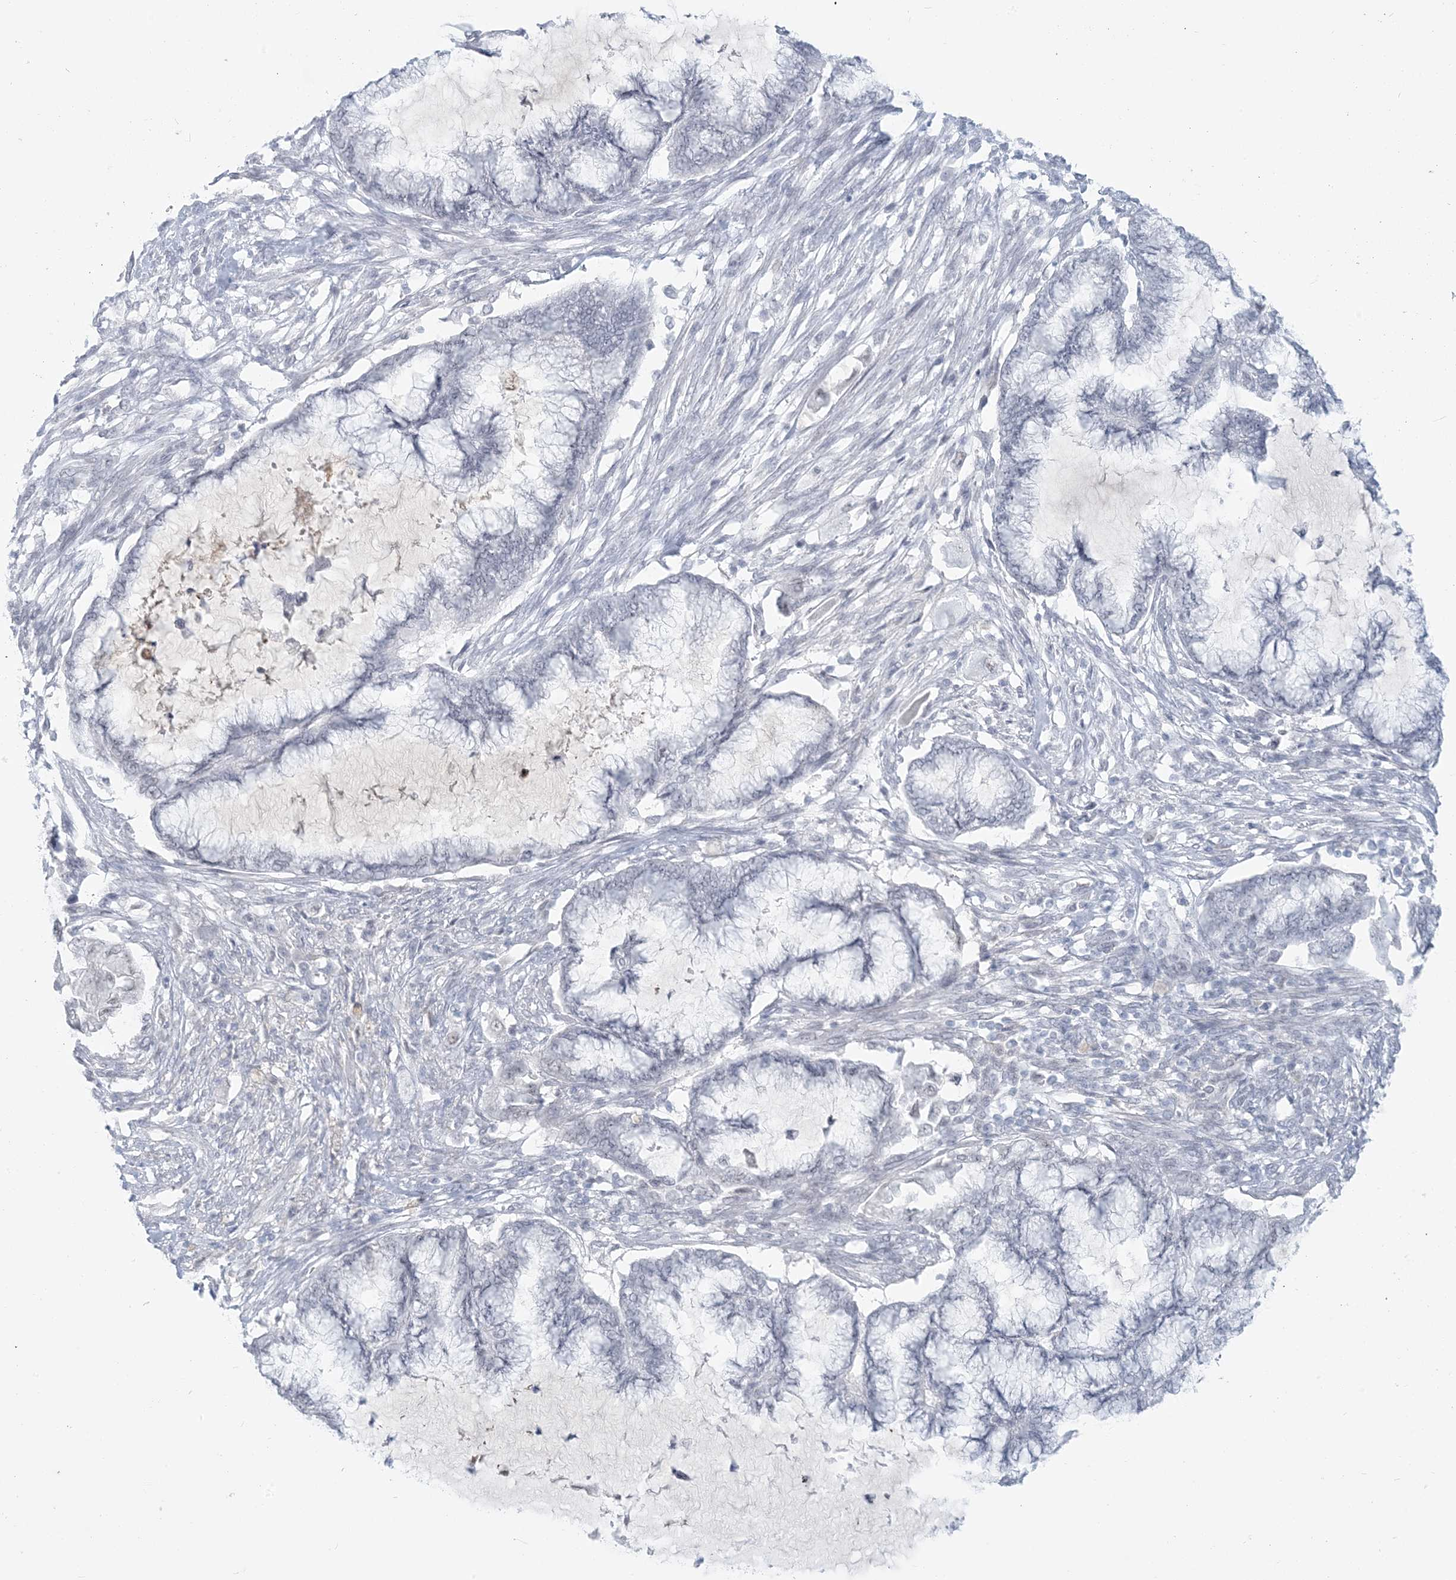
{"staining": {"intensity": "negative", "quantity": "none", "location": "none"}, "tissue": "endometrial cancer", "cell_type": "Tumor cells", "image_type": "cancer", "snomed": [{"axis": "morphology", "description": "Adenocarcinoma, NOS"}, {"axis": "topography", "description": "Endometrium"}], "caption": "An immunohistochemistry (IHC) histopathology image of endometrial cancer (adenocarcinoma) is shown. There is no staining in tumor cells of endometrial cancer (adenocarcinoma).", "gene": "SCML1", "patient": {"sex": "female", "age": 86}}